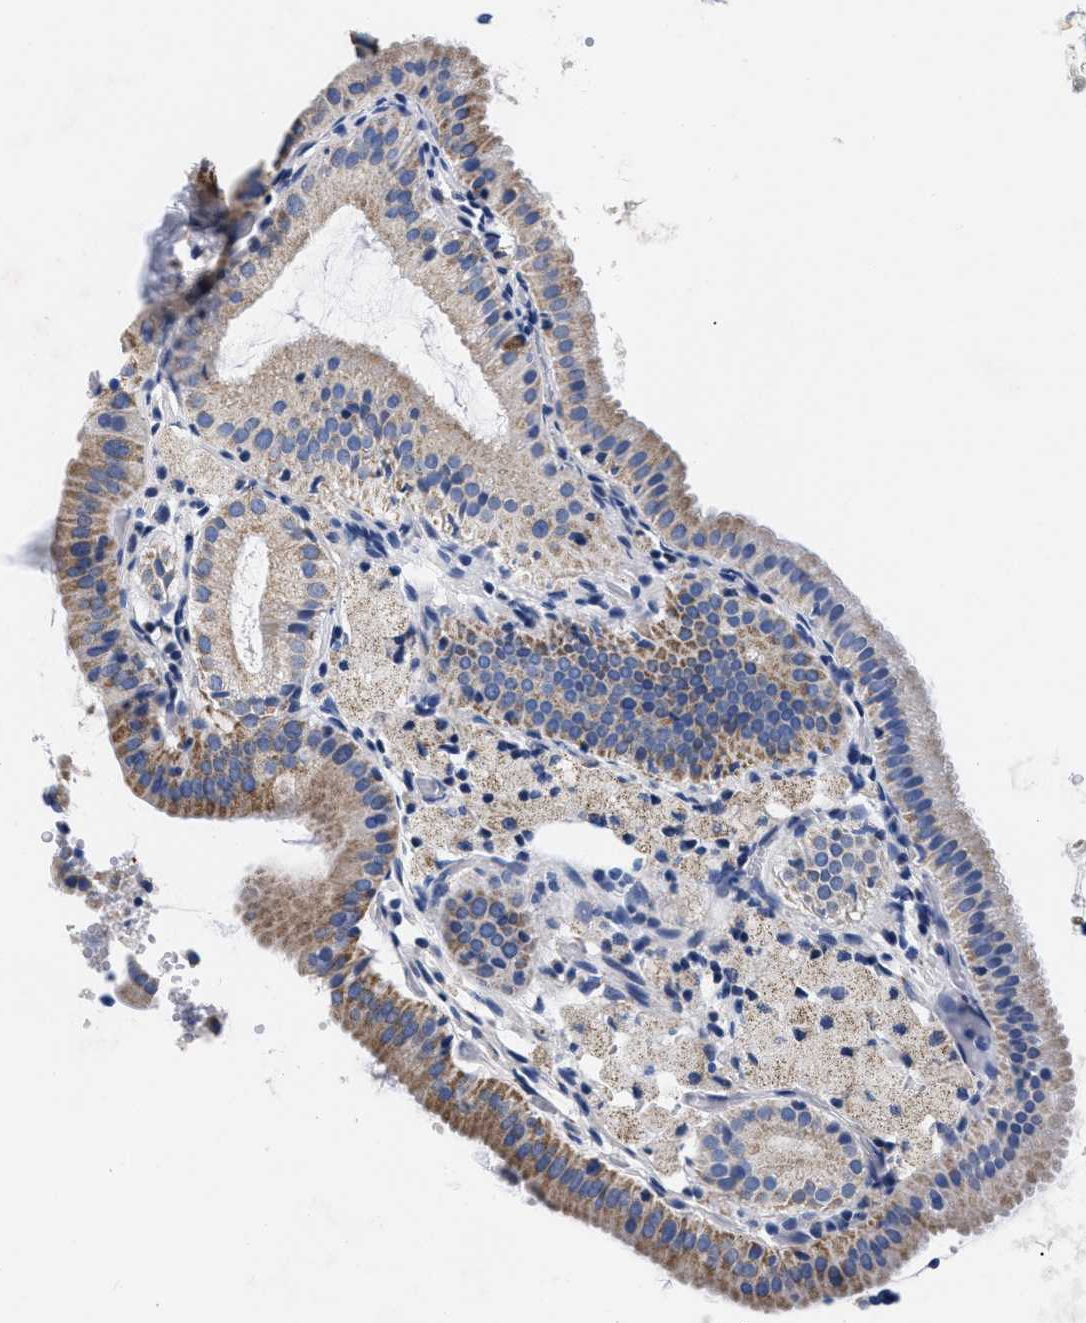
{"staining": {"intensity": "weak", "quantity": "25%-75%", "location": "cytoplasmic/membranous"}, "tissue": "gallbladder", "cell_type": "Glandular cells", "image_type": "normal", "snomed": [{"axis": "morphology", "description": "Normal tissue, NOS"}, {"axis": "topography", "description": "Gallbladder"}], "caption": "Protein expression analysis of unremarkable human gallbladder reveals weak cytoplasmic/membranous expression in approximately 25%-75% of glandular cells.", "gene": "GPR149", "patient": {"sex": "male", "age": 54}}